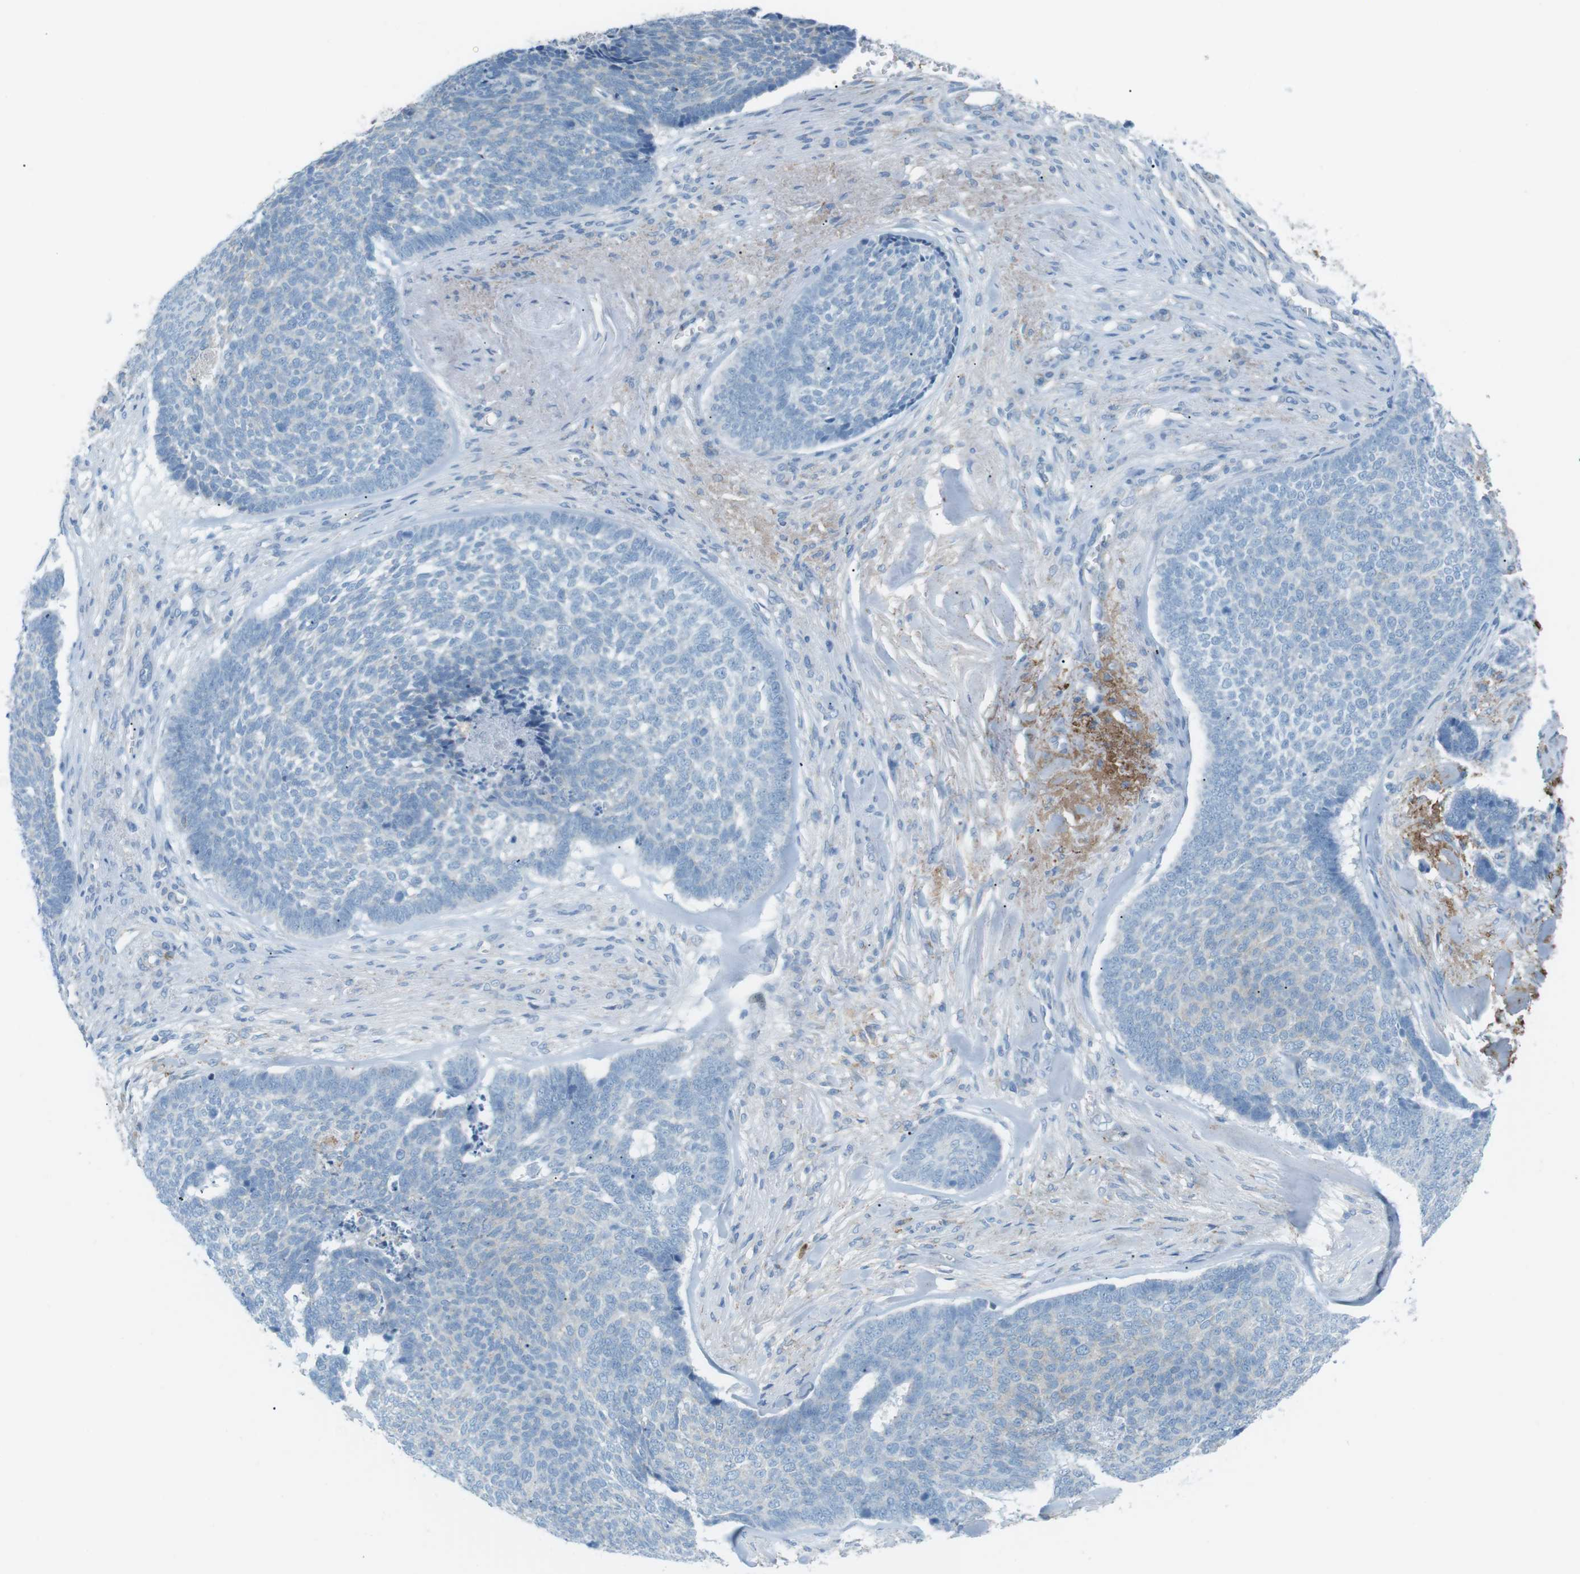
{"staining": {"intensity": "negative", "quantity": "none", "location": "none"}, "tissue": "skin cancer", "cell_type": "Tumor cells", "image_type": "cancer", "snomed": [{"axis": "morphology", "description": "Basal cell carcinoma"}, {"axis": "topography", "description": "Skin"}], "caption": "A photomicrograph of skin cancer stained for a protein exhibits no brown staining in tumor cells.", "gene": "VAMP1", "patient": {"sex": "male", "age": 84}}